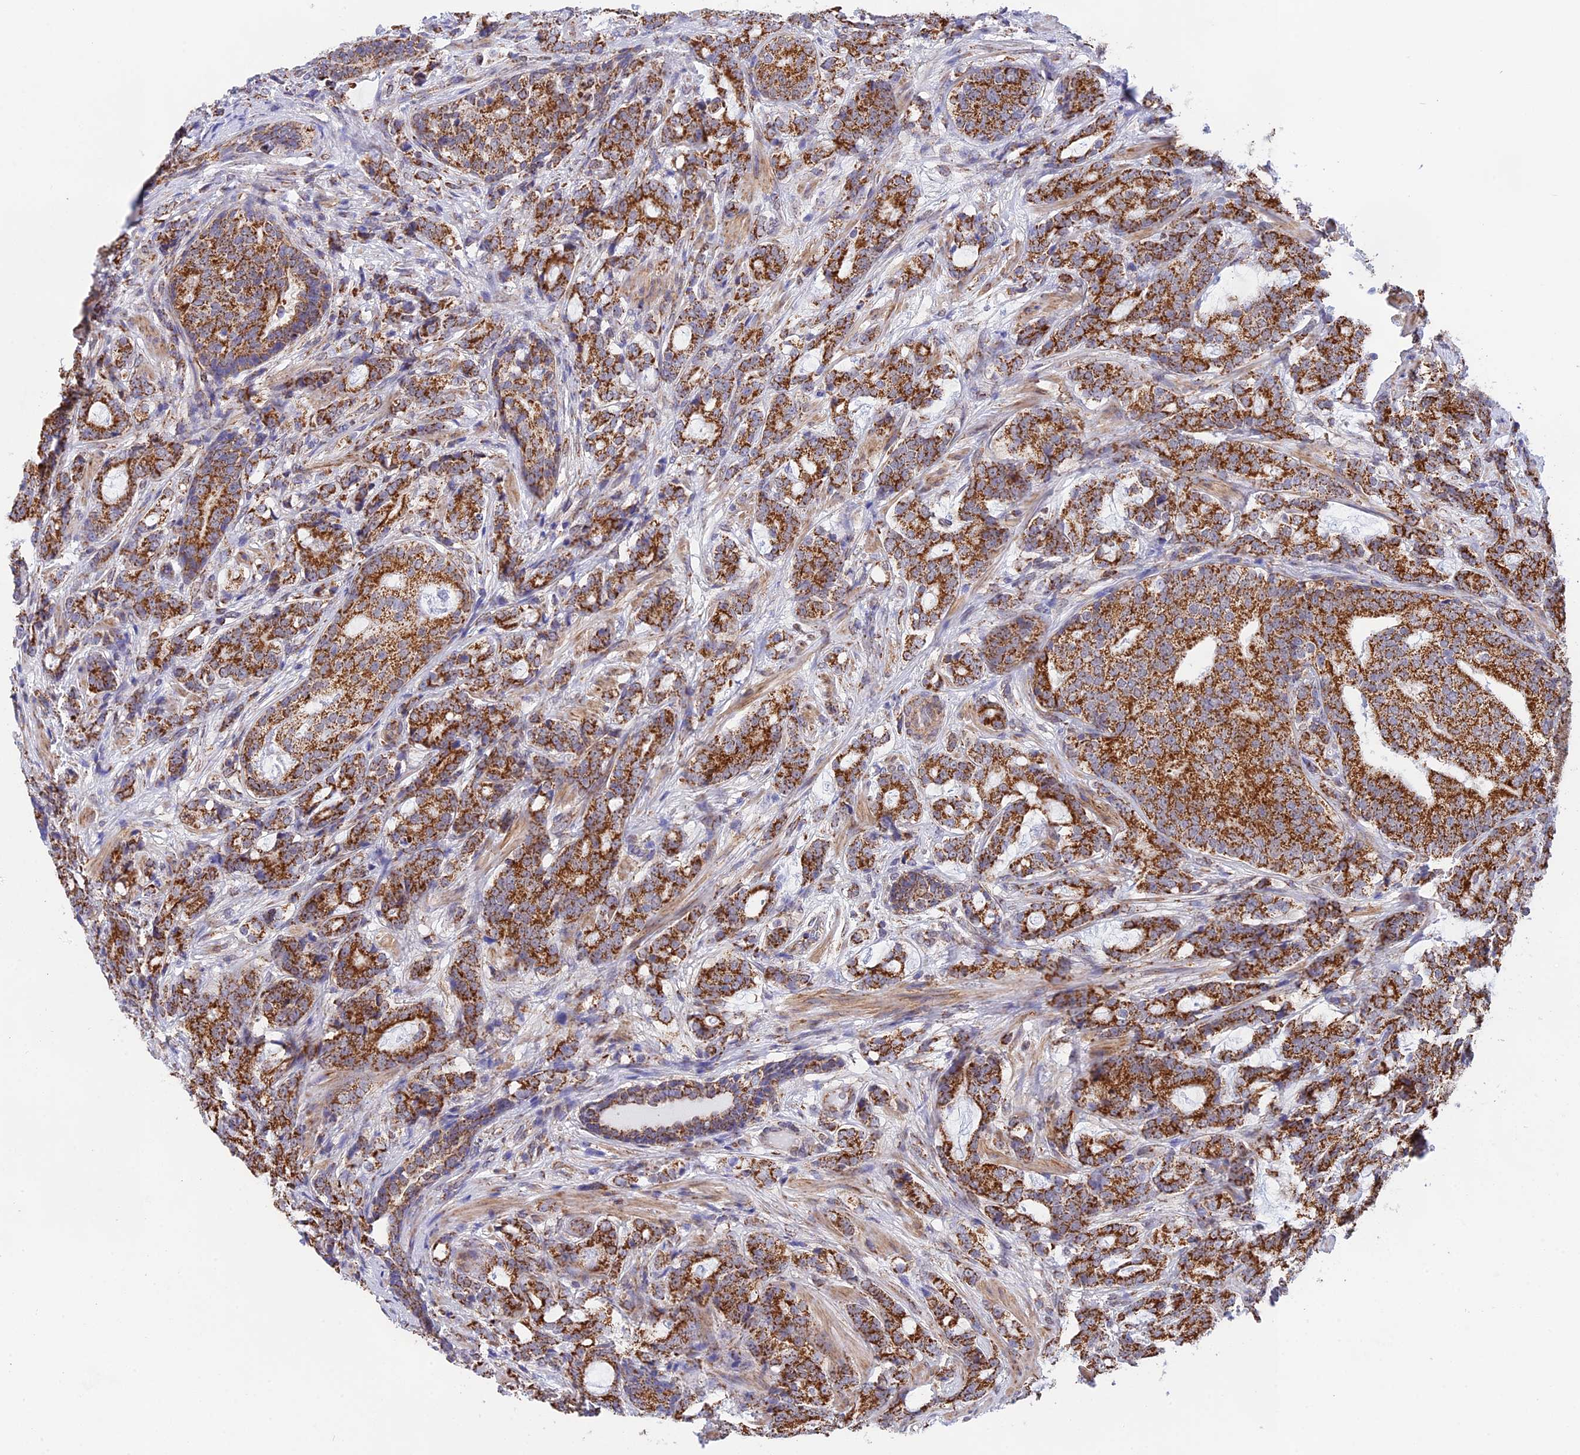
{"staining": {"intensity": "strong", "quantity": ">75%", "location": "cytoplasmic/membranous"}, "tissue": "prostate cancer", "cell_type": "Tumor cells", "image_type": "cancer", "snomed": [{"axis": "morphology", "description": "Adenocarcinoma, High grade"}, {"axis": "topography", "description": "Prostate"}], "caption": "Protein expression analysis of high-grade adenocarcinoma (prostate) displays strong cytoplasmic/membranous positivity in approximately >75% of tumor cells. (Stains: DAB in brown, nuclei in blue, Microscopy: brightfield microscopy at high magnification).", "gene": "CDC16", "patient": {"sex": "male", "age": 67}}